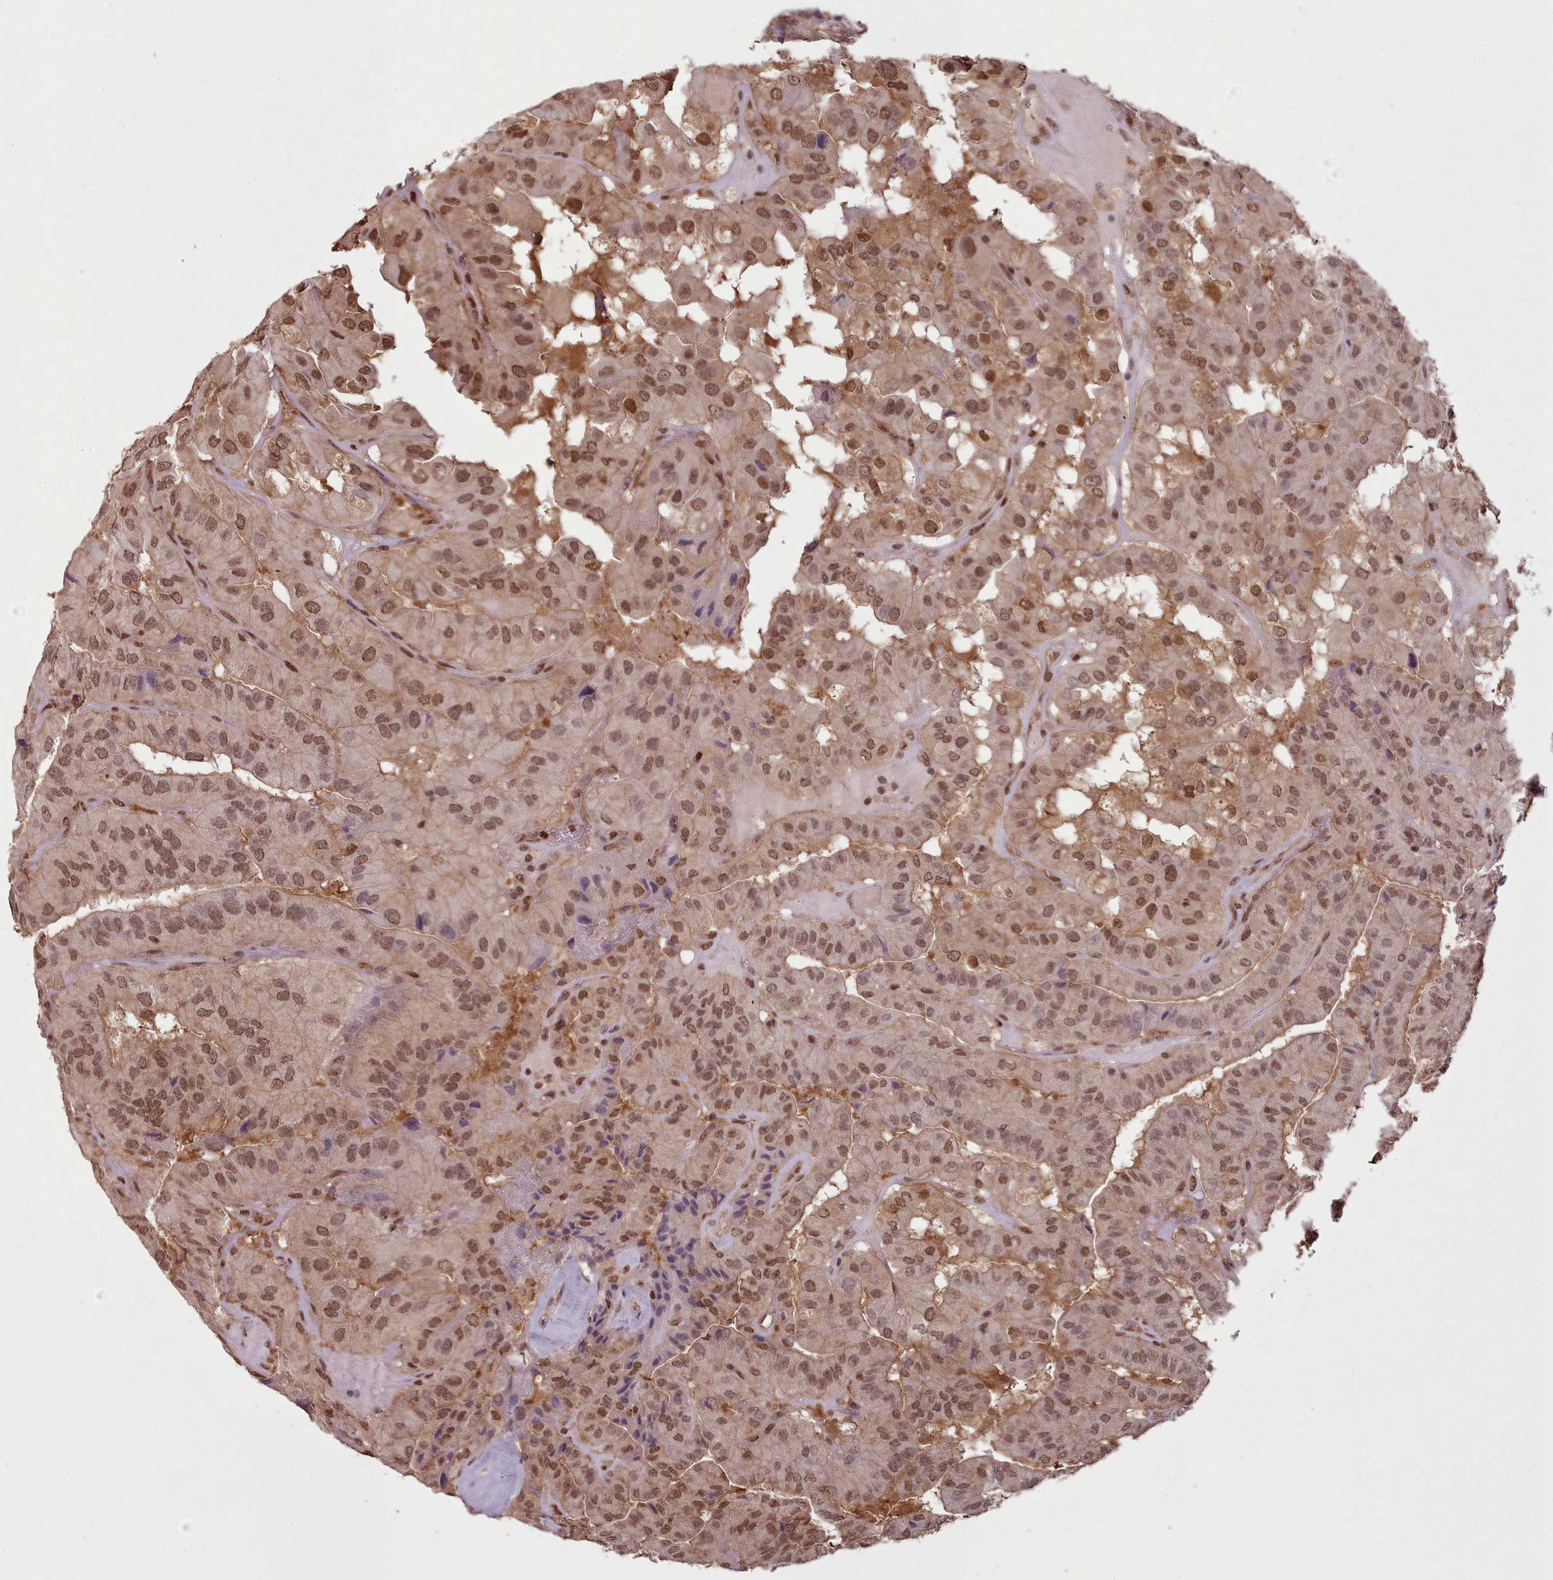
{"staining": {"intensity": "moderate", "quantity": ">75%", "location": "nuclear"}, "tissue": "thyroid cancer", "cell_type": "Tumor cells", "image_type": "cancer", "snomed": [{"axis": "morphology", "description": "Normal tissue, NOS"}, {"axis": "morphology", "description": "Papillary adenocarcinoma, NOS"}, {"axis": "topography", "description": "Thyroid gland"}], "caption": "About >75% of tumor cells in human thyroid cancer exhibit moderate nuclear protein positivity as visualized by brown immunohistochemical staining.", "gene": "RPS27A", "patient": {"sex": "female", "age": 59}}